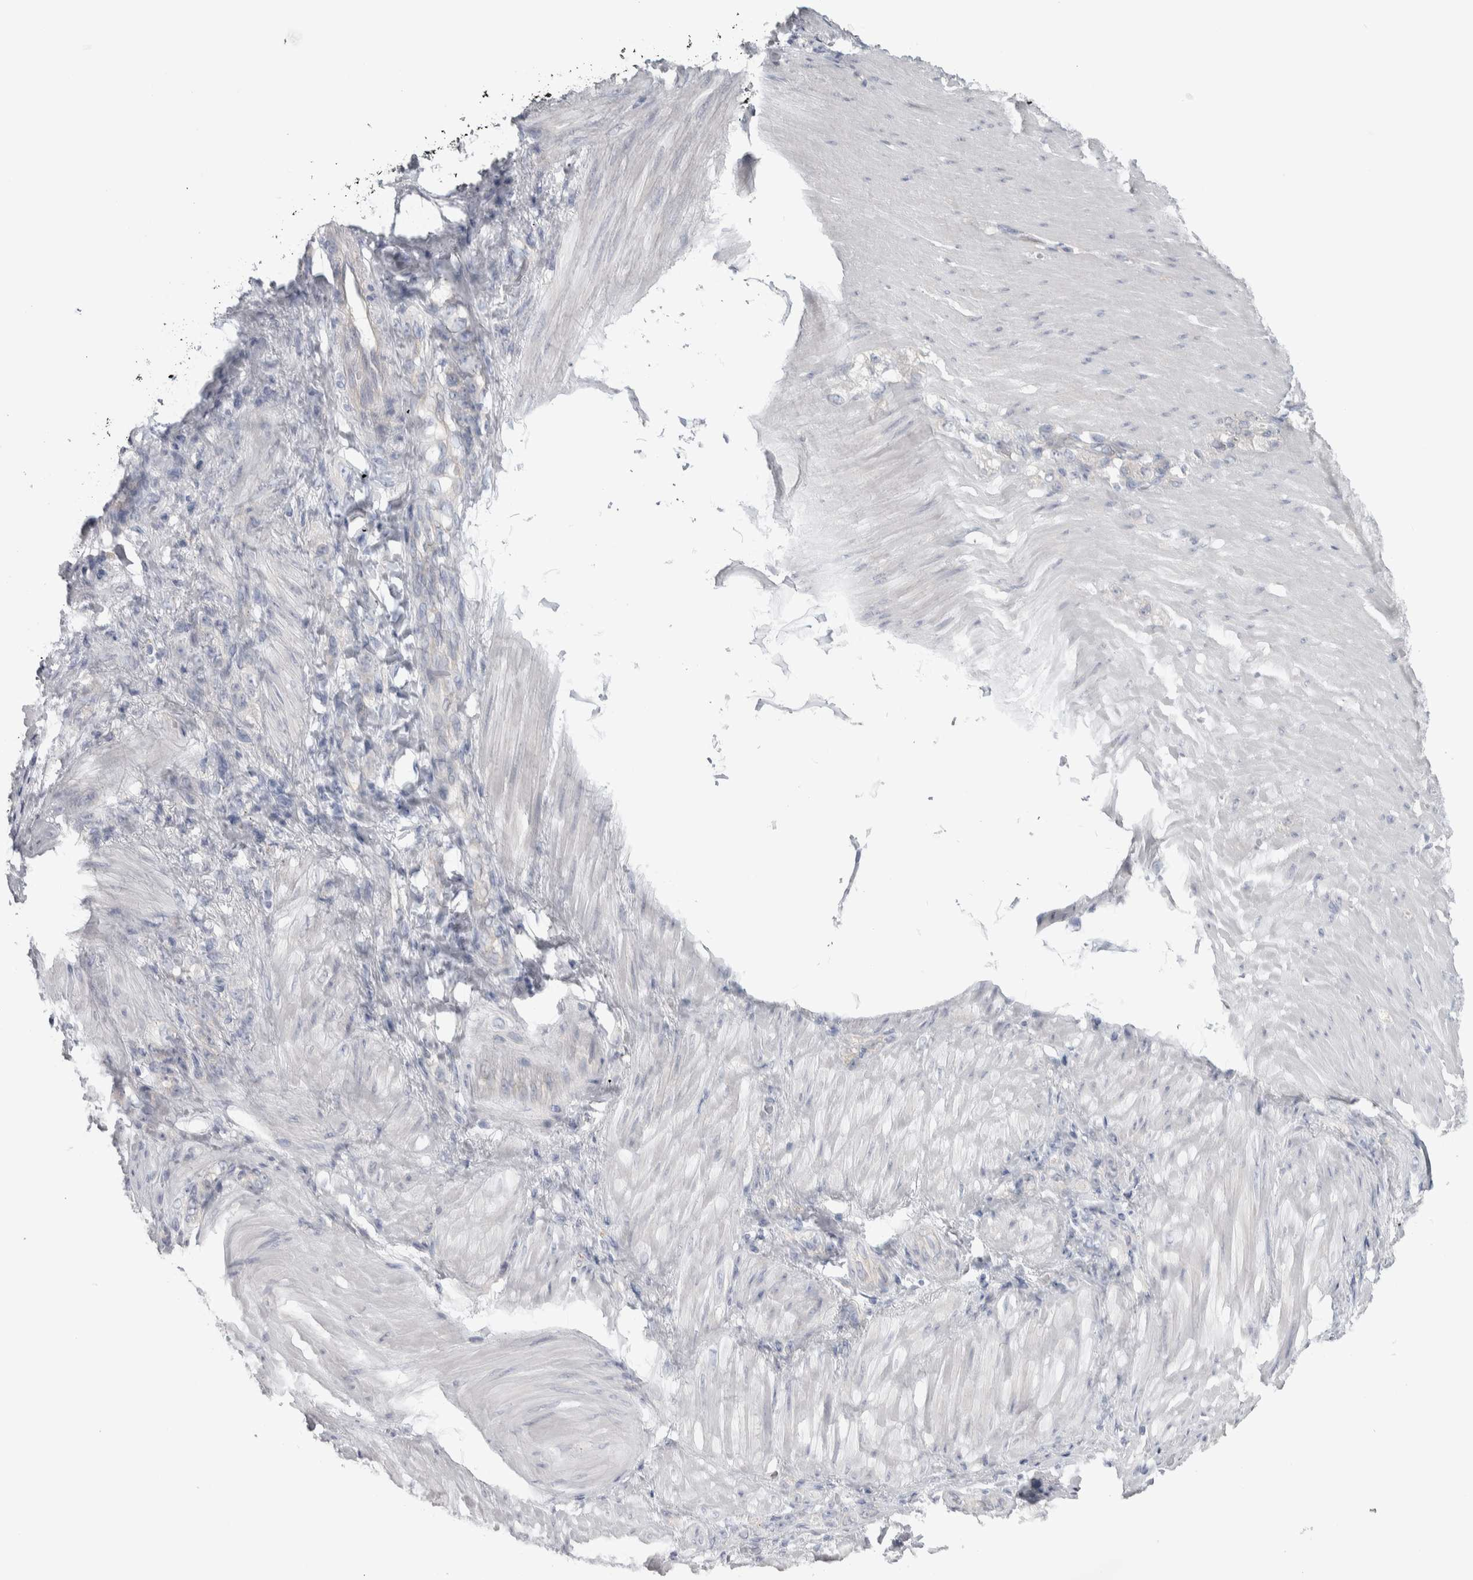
{"staining": {"intensity": "negative", "quantity": "none", "location": "none"}, "tissue": "stomach cancer", "cell_type": "Tumor cells", "image_type": "cancer", "snomed": [{"axis": "morphology", "description": "Normal tissue, NOS"}, {"axis": "morphology", "description": "Adenocarcinoma, NOS"}, {"axis": "topography", "description": "Stomach"}], "caption": "Micrograph shows no significant protein staining in tumor cells of stomach cancer.", "gene": "GPHN", "patient": {"sex": "male", "age": 82}}